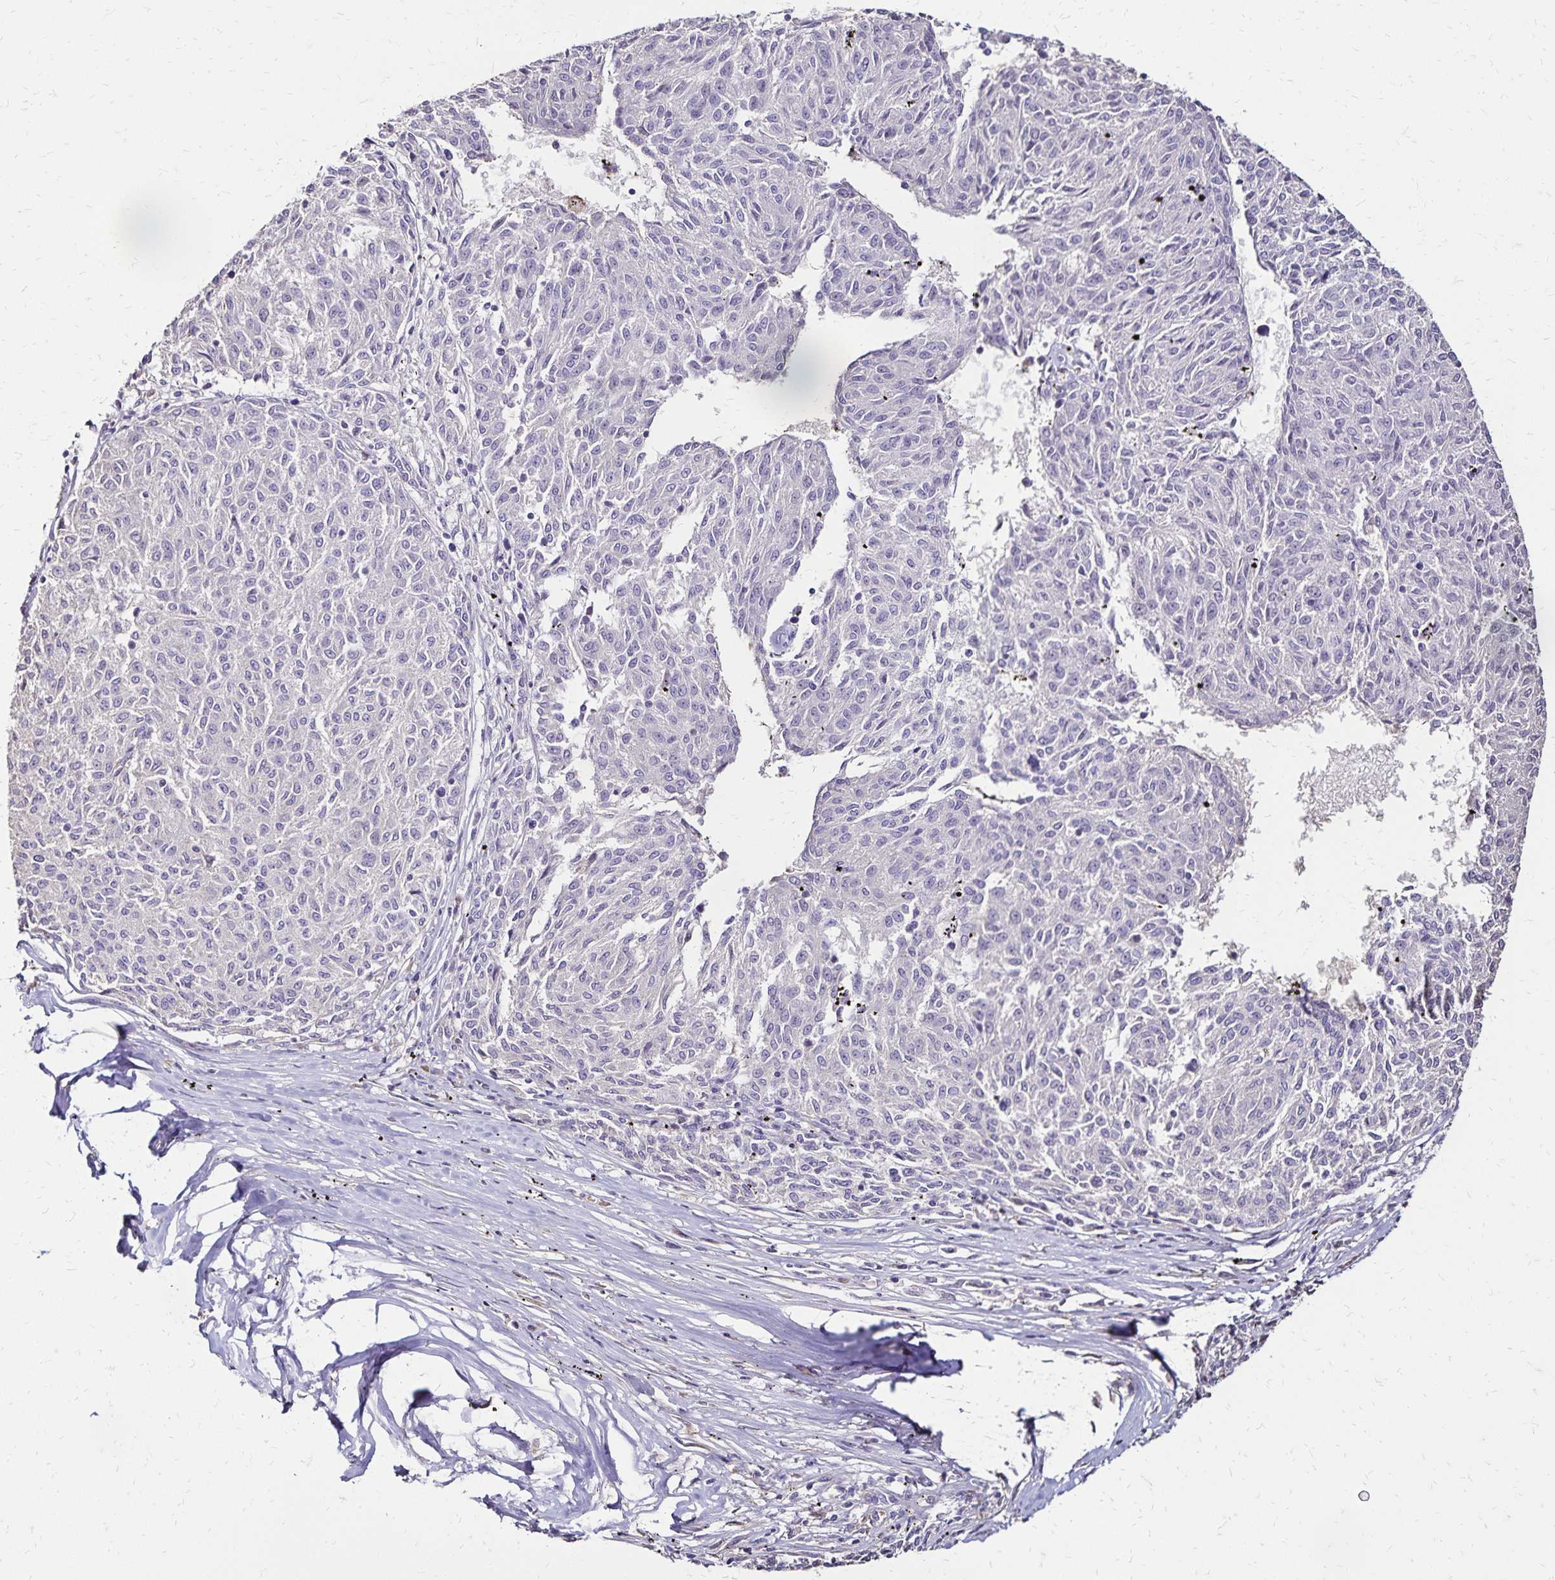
{"staining": {"intensity": "negative", "quantity": "none", "location": "none"}, "tissue": "melanoma", "cell_type": "Tumor cells", "image_type": "cancer", "snomed": [{"axis": "morphology", "description": "Malignant melanoma, NOS"}, {"axis": "topography", "description": "Skin"}], "caption": "Tumor cells show no significant positivity in malignant melanoma.", "gene": "KISS1", "patient": {"sex": "female", "age": 72}}